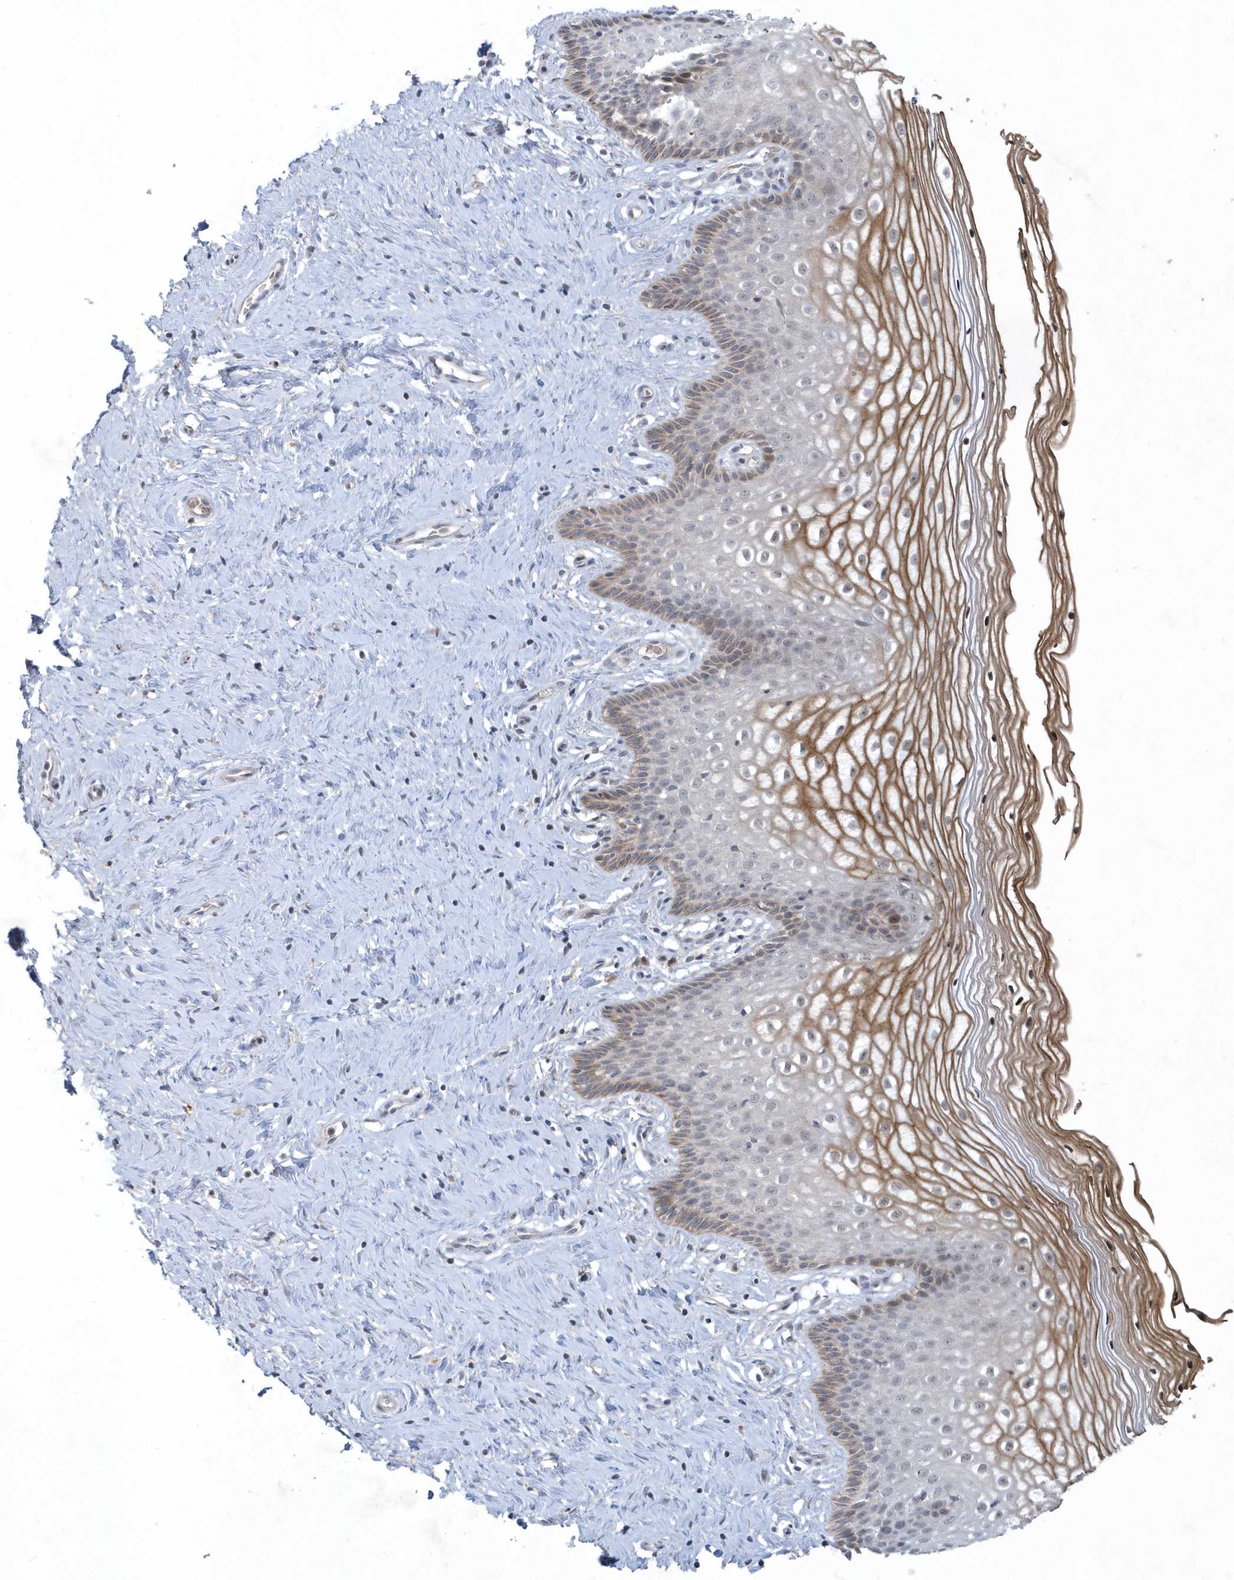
{"staining": {"intensity": "weak", "quantity": "25%-75%", "location": "cytoplasmic/membranous"}, "tissue": "cervix", "cell_type": "Glandular cells", "image_type": "normal", "snomed": [{"axis": "morphology", "description": "Normal tissue, NOS"}, {"axis": "topography", "description": "Cervix"}], "caption": "An image of human cervix stained for a protein reveals weak cytoplasmic/membranous brown staining in glandular cells.", "gene": "THG1L", "patient": {"sex": "female", "age": 33}}